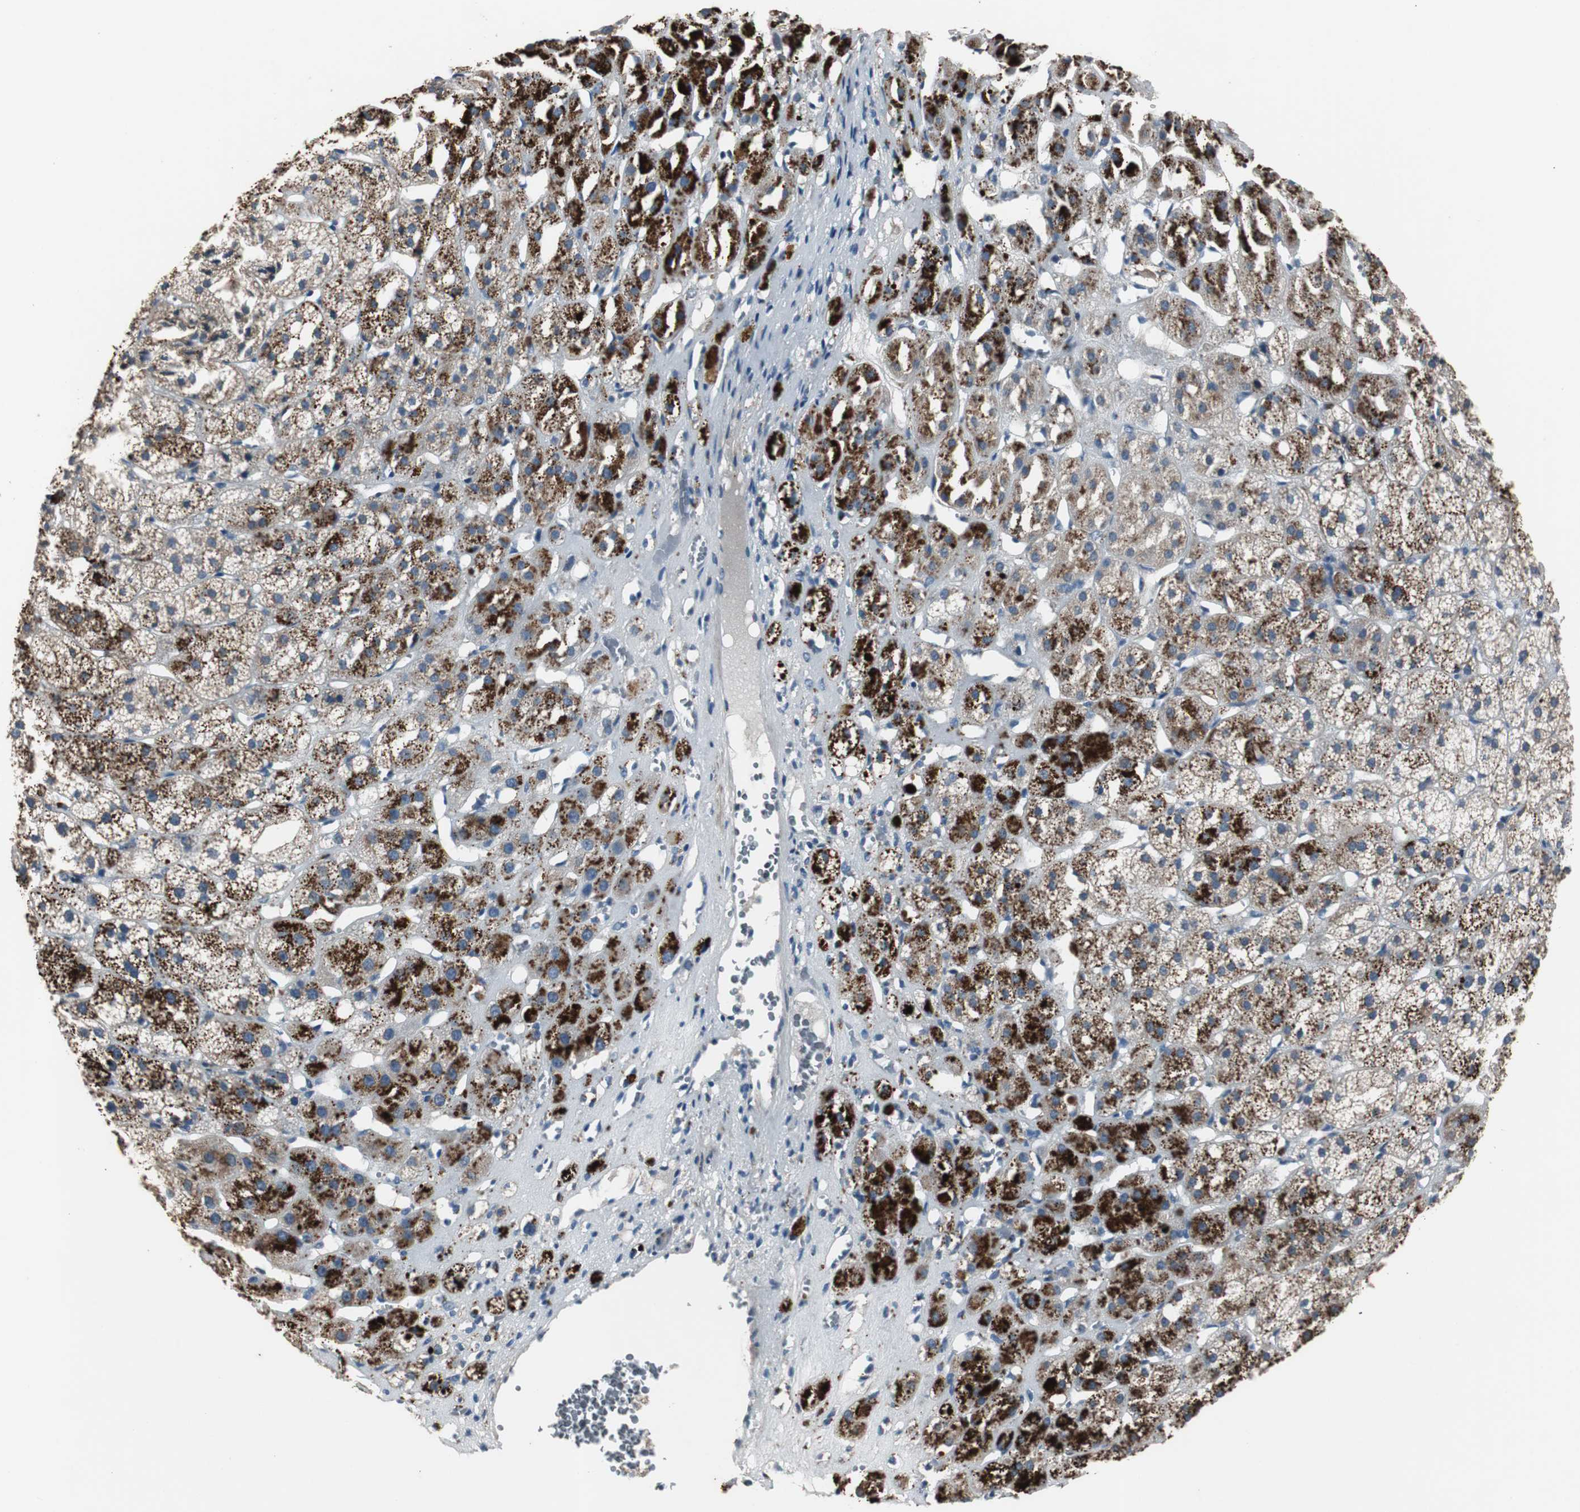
{"staining": {"intensity": "strong", "quantity": "25%-75%", "location": "cytoplasmic/membranous"}, "tissue": "adrenal gland", "cell_type": "Glandular cells", "image_type": "normal", "snomed": [{"axis": "morphology", "description": "Normal tissue, NOS"}, {"axis": "topography", "description": "Adrenal gland"}], "caption": "Immunohistochemistry of unremarkable adrenal gland displays high levels of strong cytoplasmic/membranous positivity in about 25%-75% of glandular cells. The protein is shown in brown color, while the nuclei are stained blue.", "gene": "PCYT1B", "patient": {"sex": "female", "age": 71}}